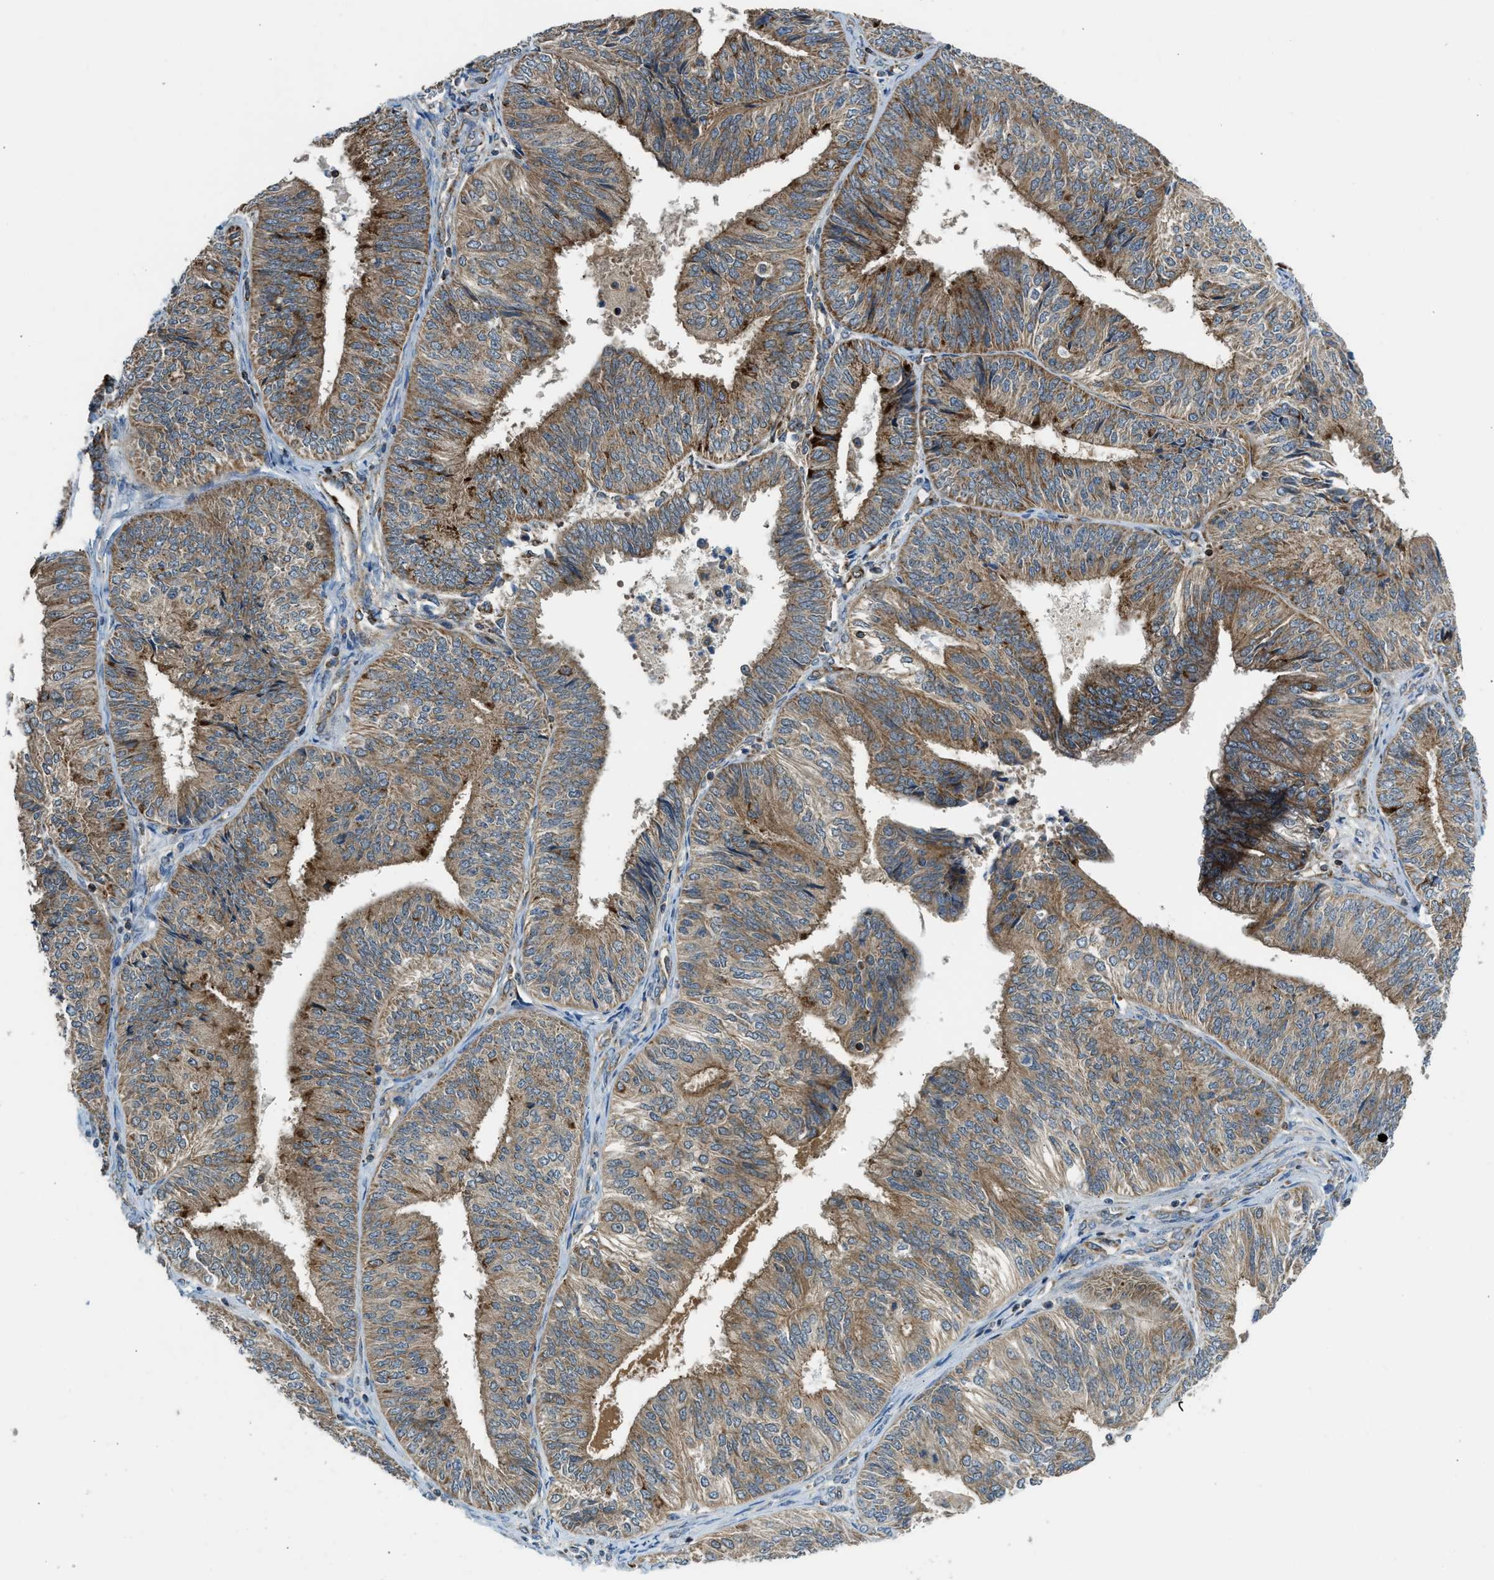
{"staining": {"intensity": "moderate", "quantity": "25%-75%", "location": "cytoplasmic/membranous"}, "tissue": "endometrial cancer", "cell_type": "Tumor cells", "image_type": "cancer", "snomed": [{"axis": "morphology", "description": "Adenocarcinoma, NOS"}, {"axis": "topography", "description": "Endometrium"}], "caption": "Endometrial cancer stained with a protein marker reveals moderate staining in tumor cells.", "gene": "SESN2", "patient": {"sex": "female", "age": 58}}